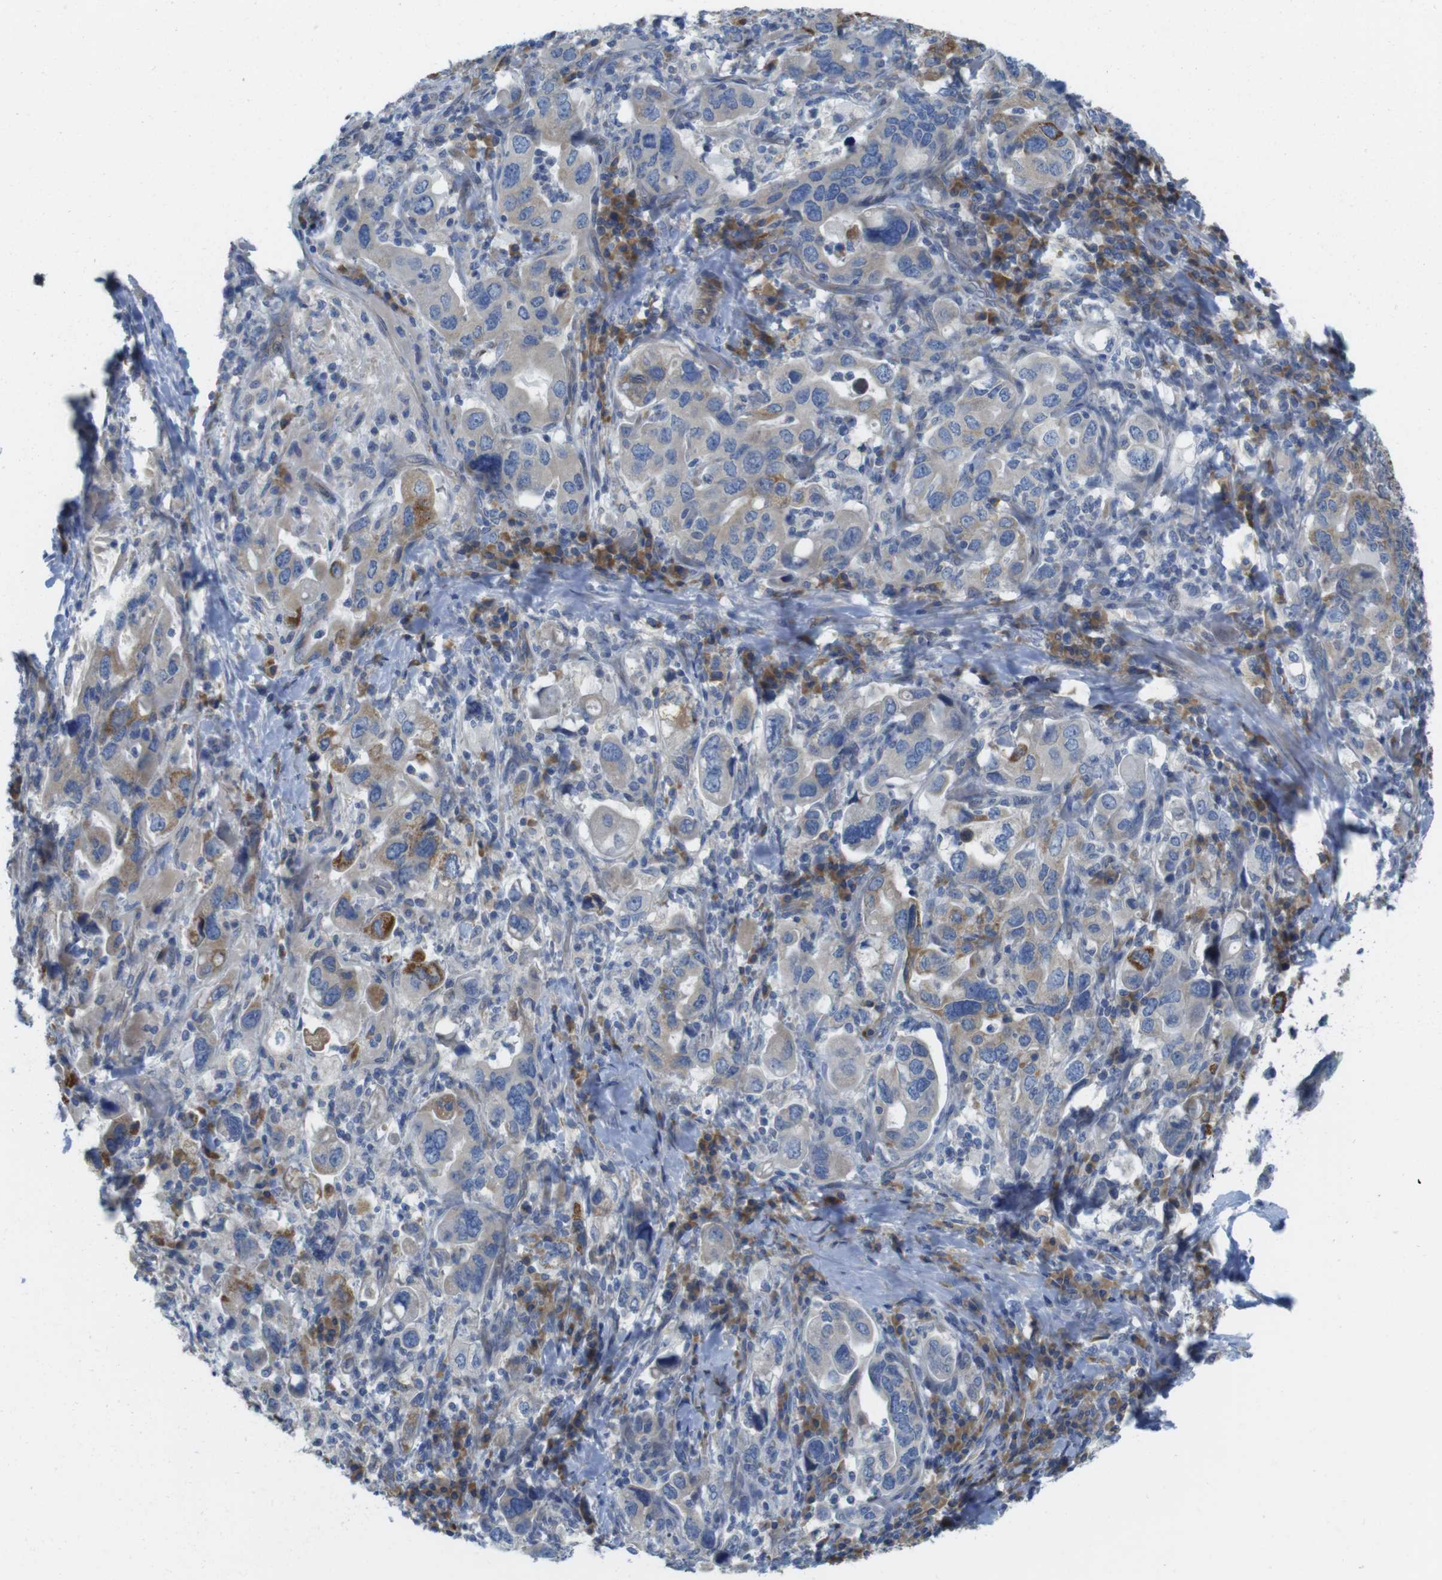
{"staining": {"intensity": "weak", "quantity": "25%-75%", "location": "cytoplasmic/membranous"}, "tissue": "stomach cancer", "cell_type": "Tumor cells", "image_type": "cancer", "snomed": [{"axis": "morphology", "description": "Adenocarcinoma, NOS"}, {"axis": "topography", "description": "Stomach, upper"}], "caption": "Stomach cancer (adenocarcinoma) was stained to show a protein in brown. There is low levels of weak cytoplasmic/membranous expression in approximately 25%-75% of tumor cells.", "gene": "TMEM234", "patient": {"sex": "male", "age": 62}}